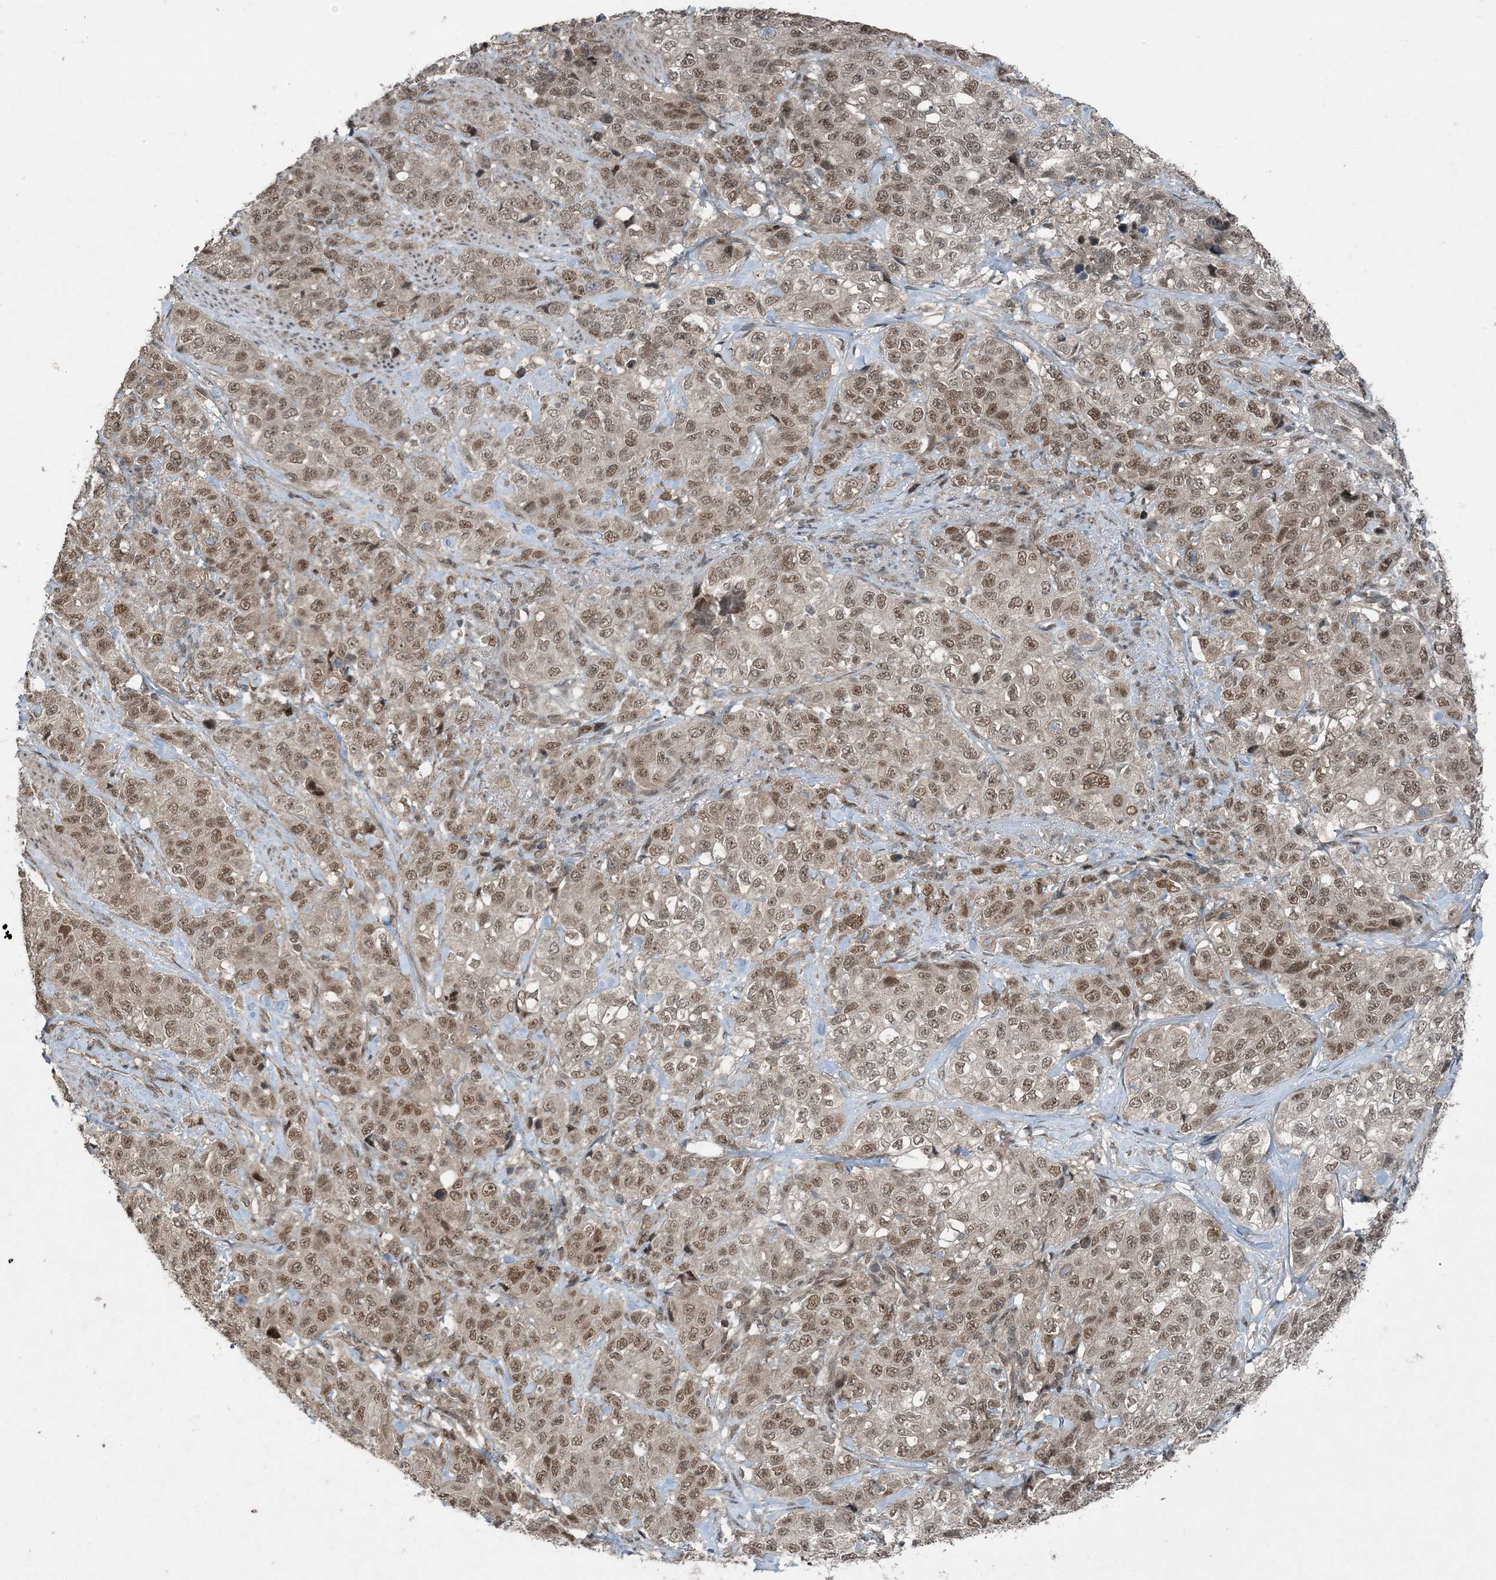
{"staining": {"intensity": "moderate", "quantity": ">75%", "location": "nuclear"}, "tissue": "stomach cancer", "cell_type": "Tumor cells", "image_type": "cancer", "snomed": [{"axis": "morphology", "description": "Adenocarcinoma, NOS"}, {"axis": "topography", "description": "Stomach"}], "caption": "Stomach adenocarcinoma was stained to show a protein in brown. There is medium levels of moderate nuclear expression in approximately >75% of tumor cells.", "gene": "COPS7B", "patient": {"sex": "male", "age": 48}}